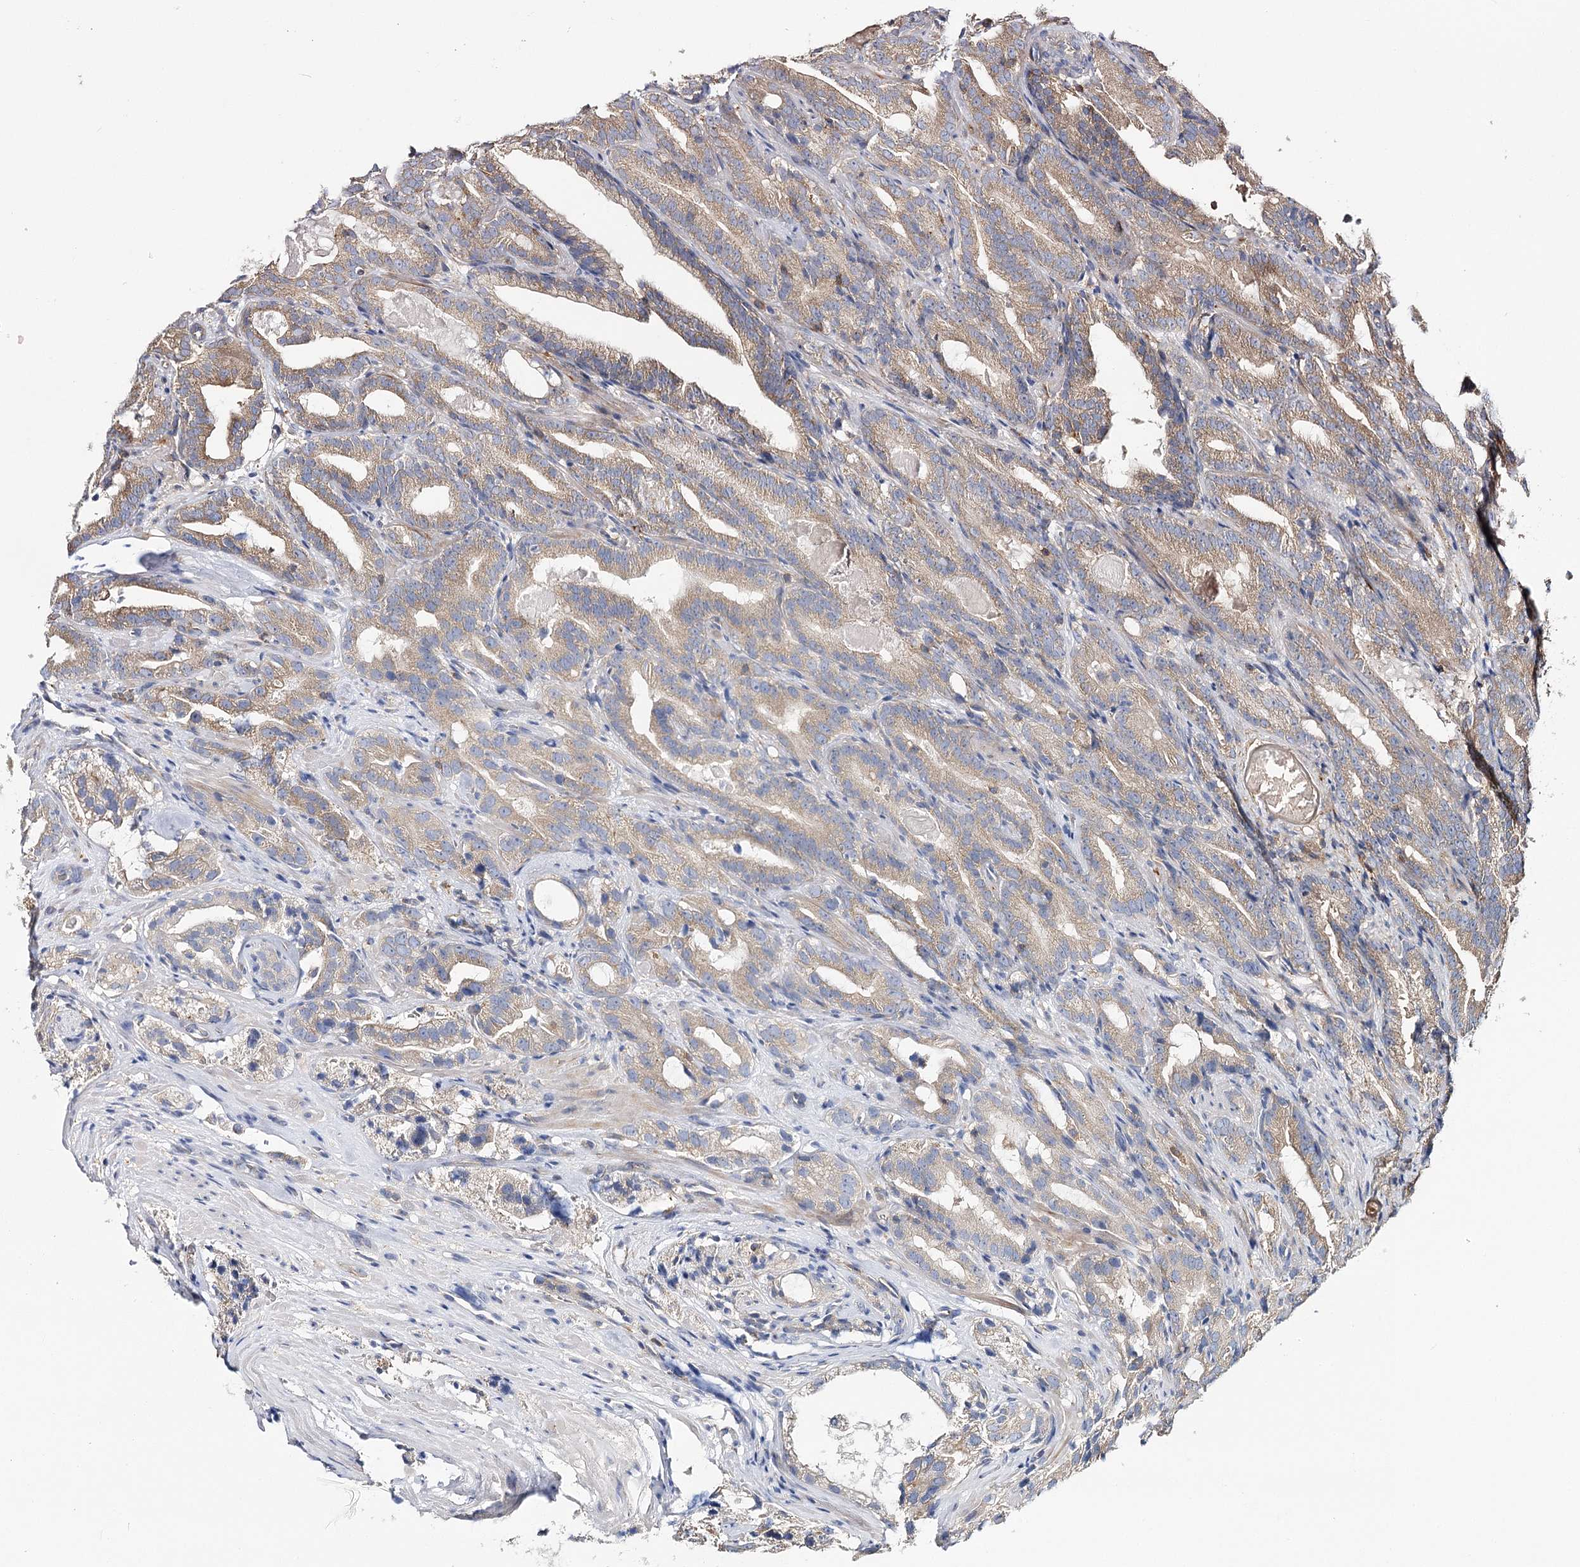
{"staining": {"intensity": "weak", "quantity": ">75%", "location": "cytoplasmic/membranous"}, "tissue": "prostate cancer", "cell_type": "Tumor cells", "image_type": "cancer", "snomed": [{"axis": "morphology", "description": "Adenocarcinoma, High grade"}, {"axis": "topography", "description": "Prostate"}], "caption": "This is an image of IHC staining of prostate cancer (adenocarcinoma (high-grade)), which shows weak expression in the cytoplasmic/membranous of tumor cells.", "gene": "SEC24B", "patient": {"sex": "male", "age": 57}}